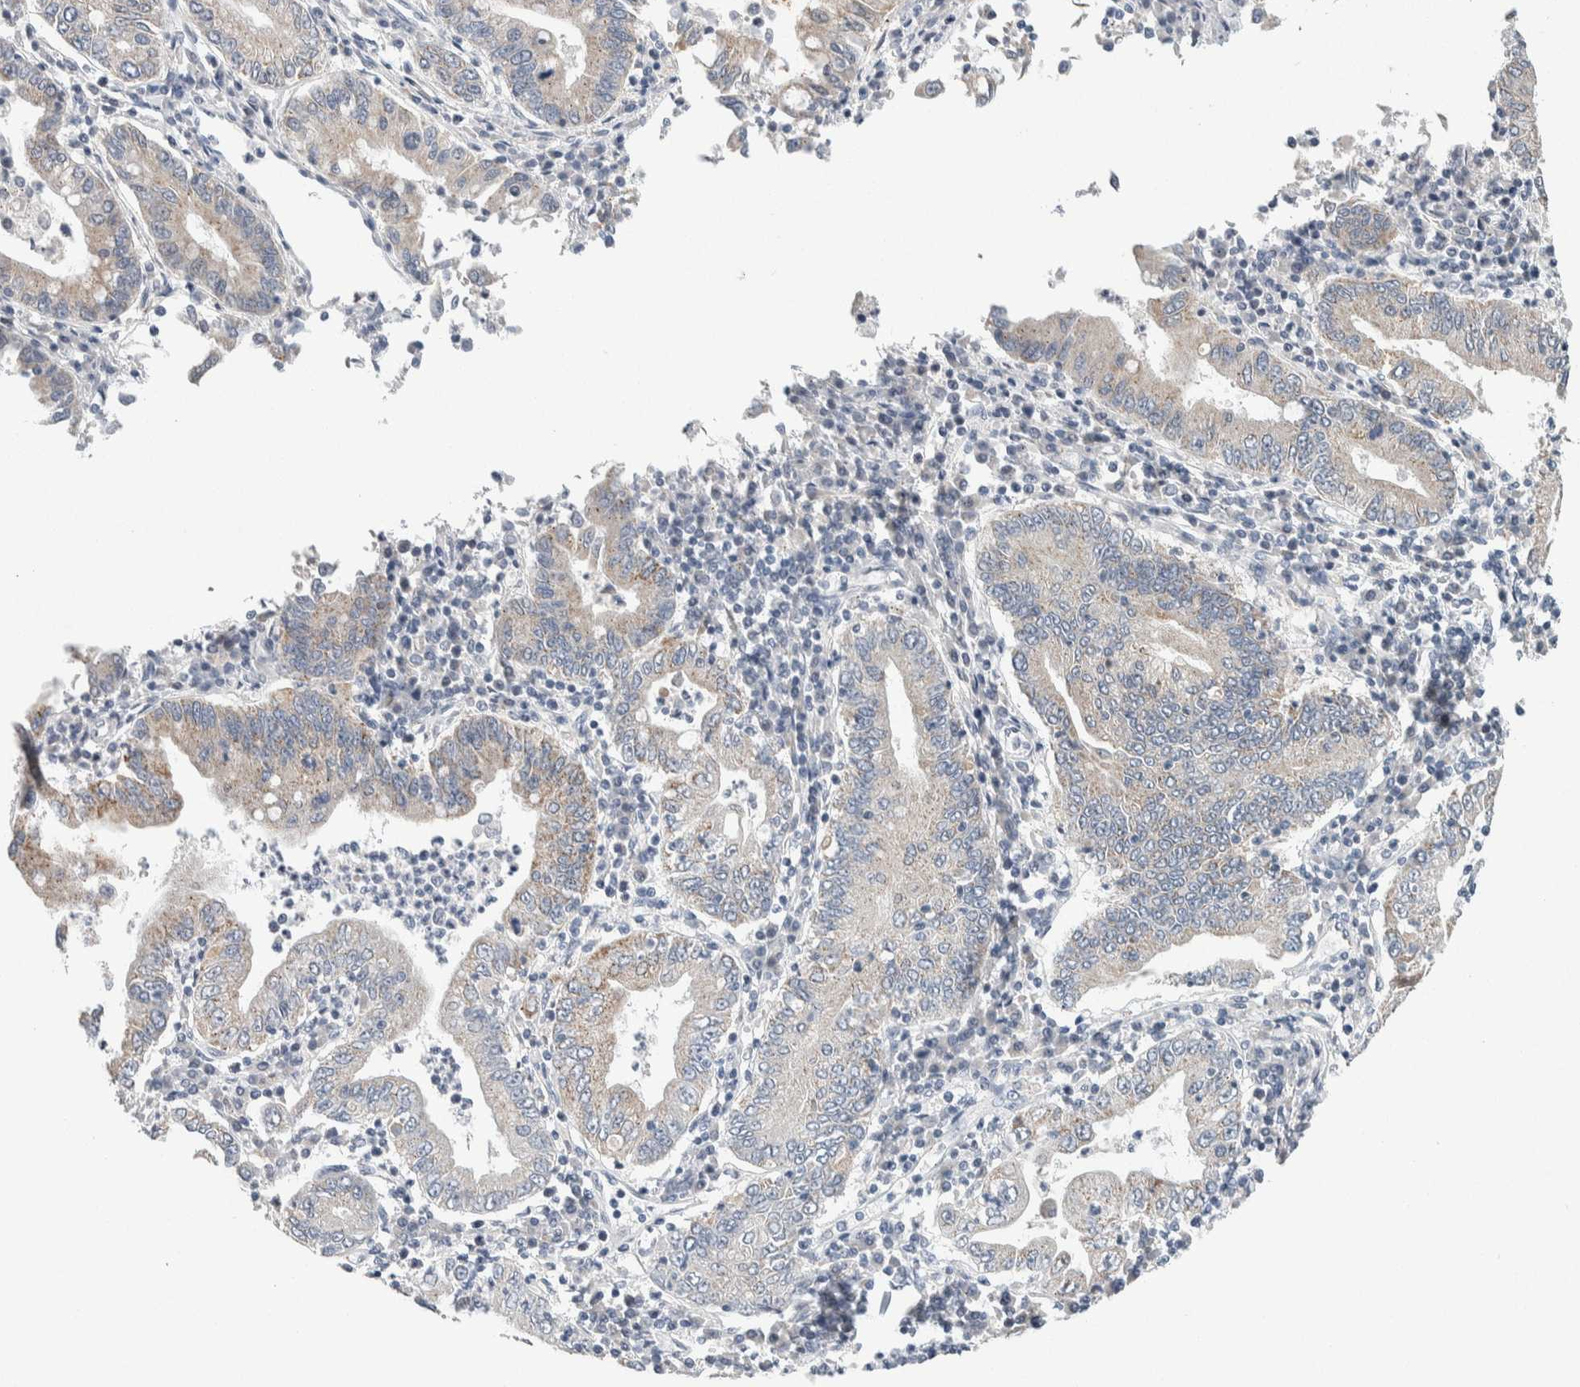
{"staining": {"intensity": "weak", "quantity": "<25%", "location": "cytoplasmic/membranous"}, "tissue": "stomach cancer", "cell_type": "Tumor cells", "image_type": "cancer", "snomed": [{"axis": "morphology", "description": "Normal tissue, NOS"}, {"axis": "morphology", "description": "Adenocarcinoma, NOS"}, {"axis": "topography", "description": "Esophagus"}, {"axis": "topography", "description": "Stomach, upper"}, {"axis": "topography", "description": "Peripheral nerve tissue"}], "caption": "This is an immunohistochemistry (IHC) histopathology image of stomach adenocarcinoma. There is no staining in tumor cells.", "gene": "SCN2A", "patient": {"sex": "male", "age": 62}}